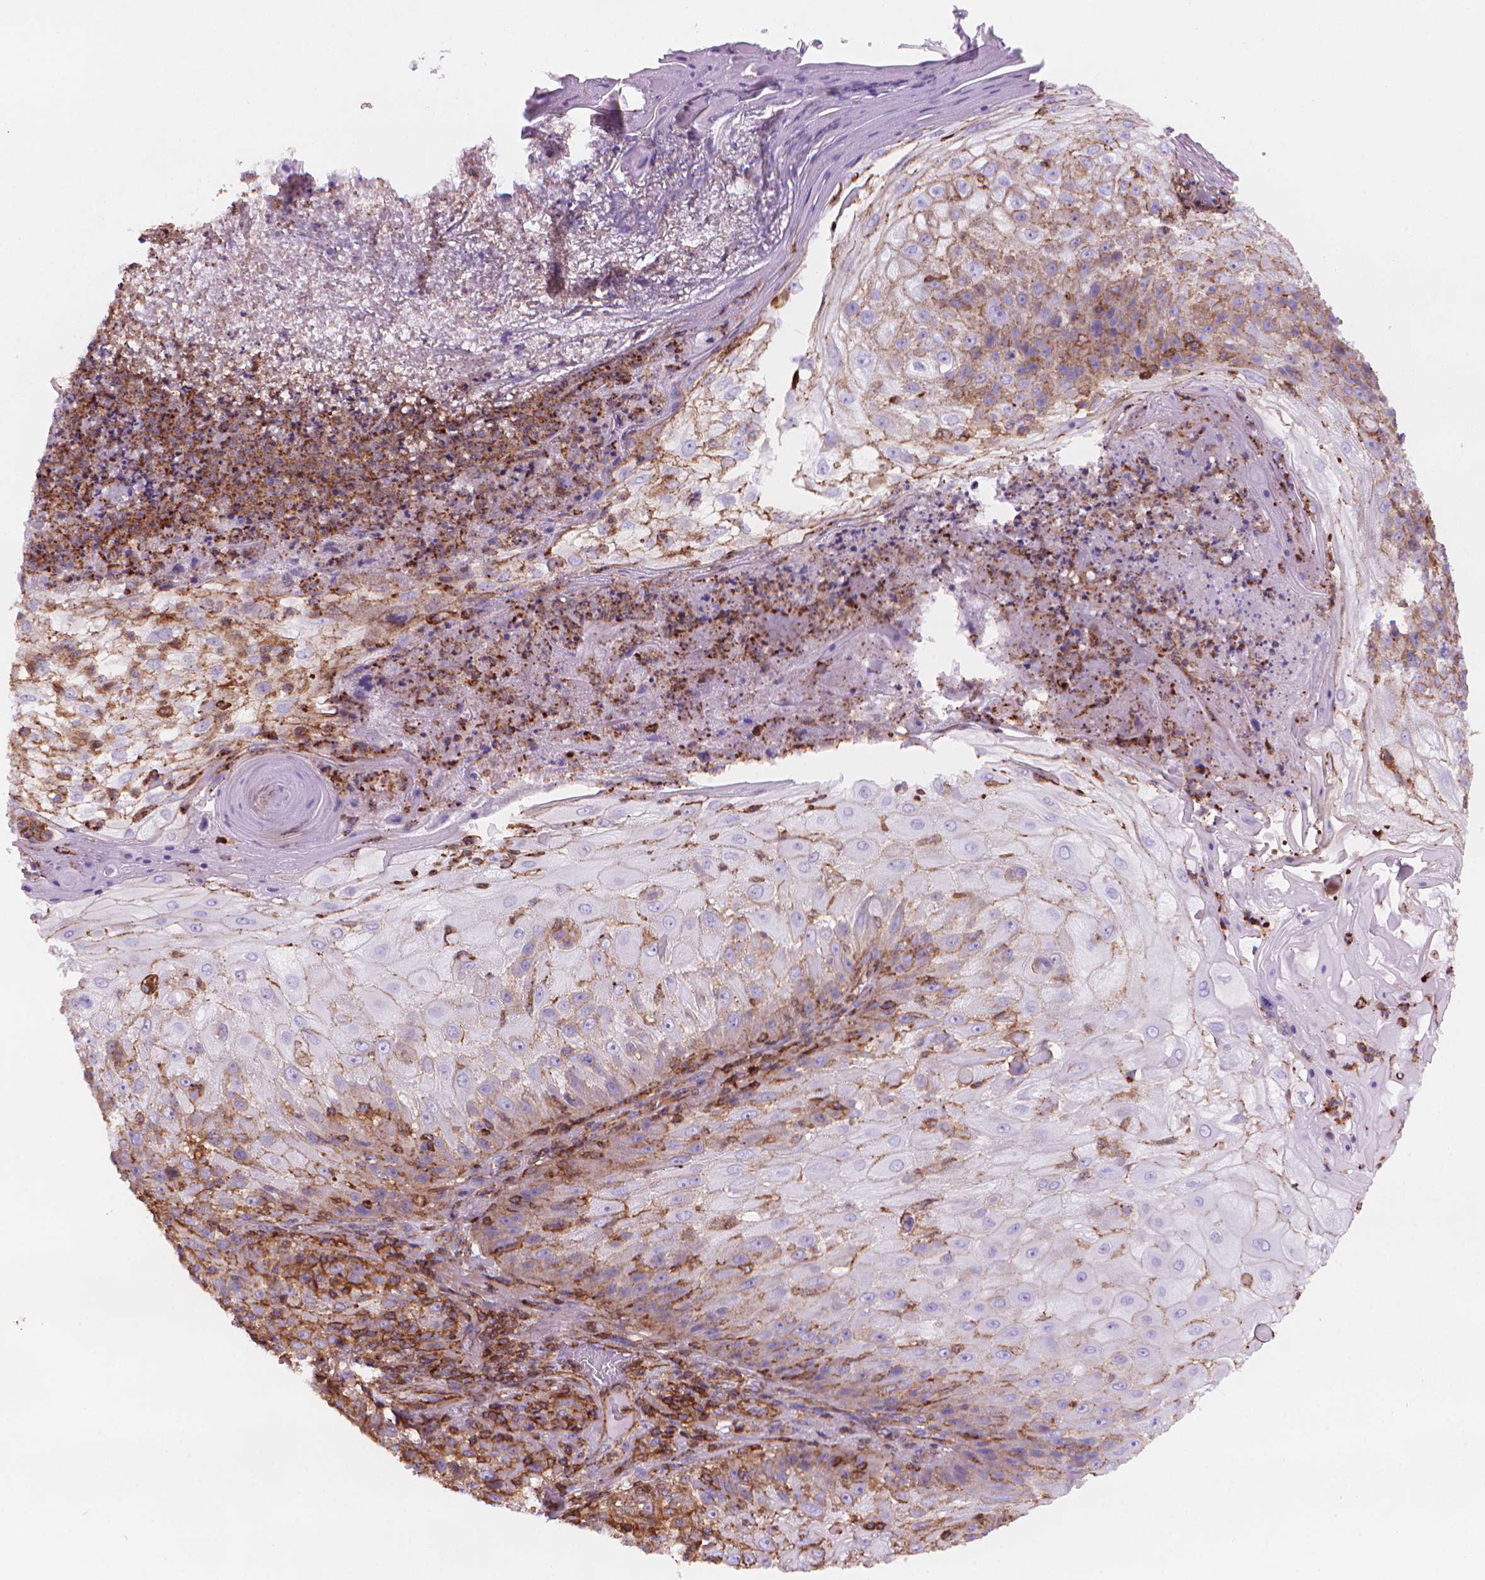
{"staining": {"intensity": "weak", "quantity": "<25%", "location": "cytoplasmic/membranous"}, "tissue": "skin cancer", "cell_type": "Tumor cells", "image_type": "cancer", "snomed": [{"axis": "morphology", "description": "Normal tissue, NOS"}, {"axis": "morphology", "description": "Squamous cell carcinoma, NOS"}, {"axis": "topography", "description": "Skin"}], "caption": "Histopathology image shows no protein expression in tumor cells of skin squamous cell carcinoma tissue.", "gene": "PATJ", "patient": {"sex": "female", "age": 83}}